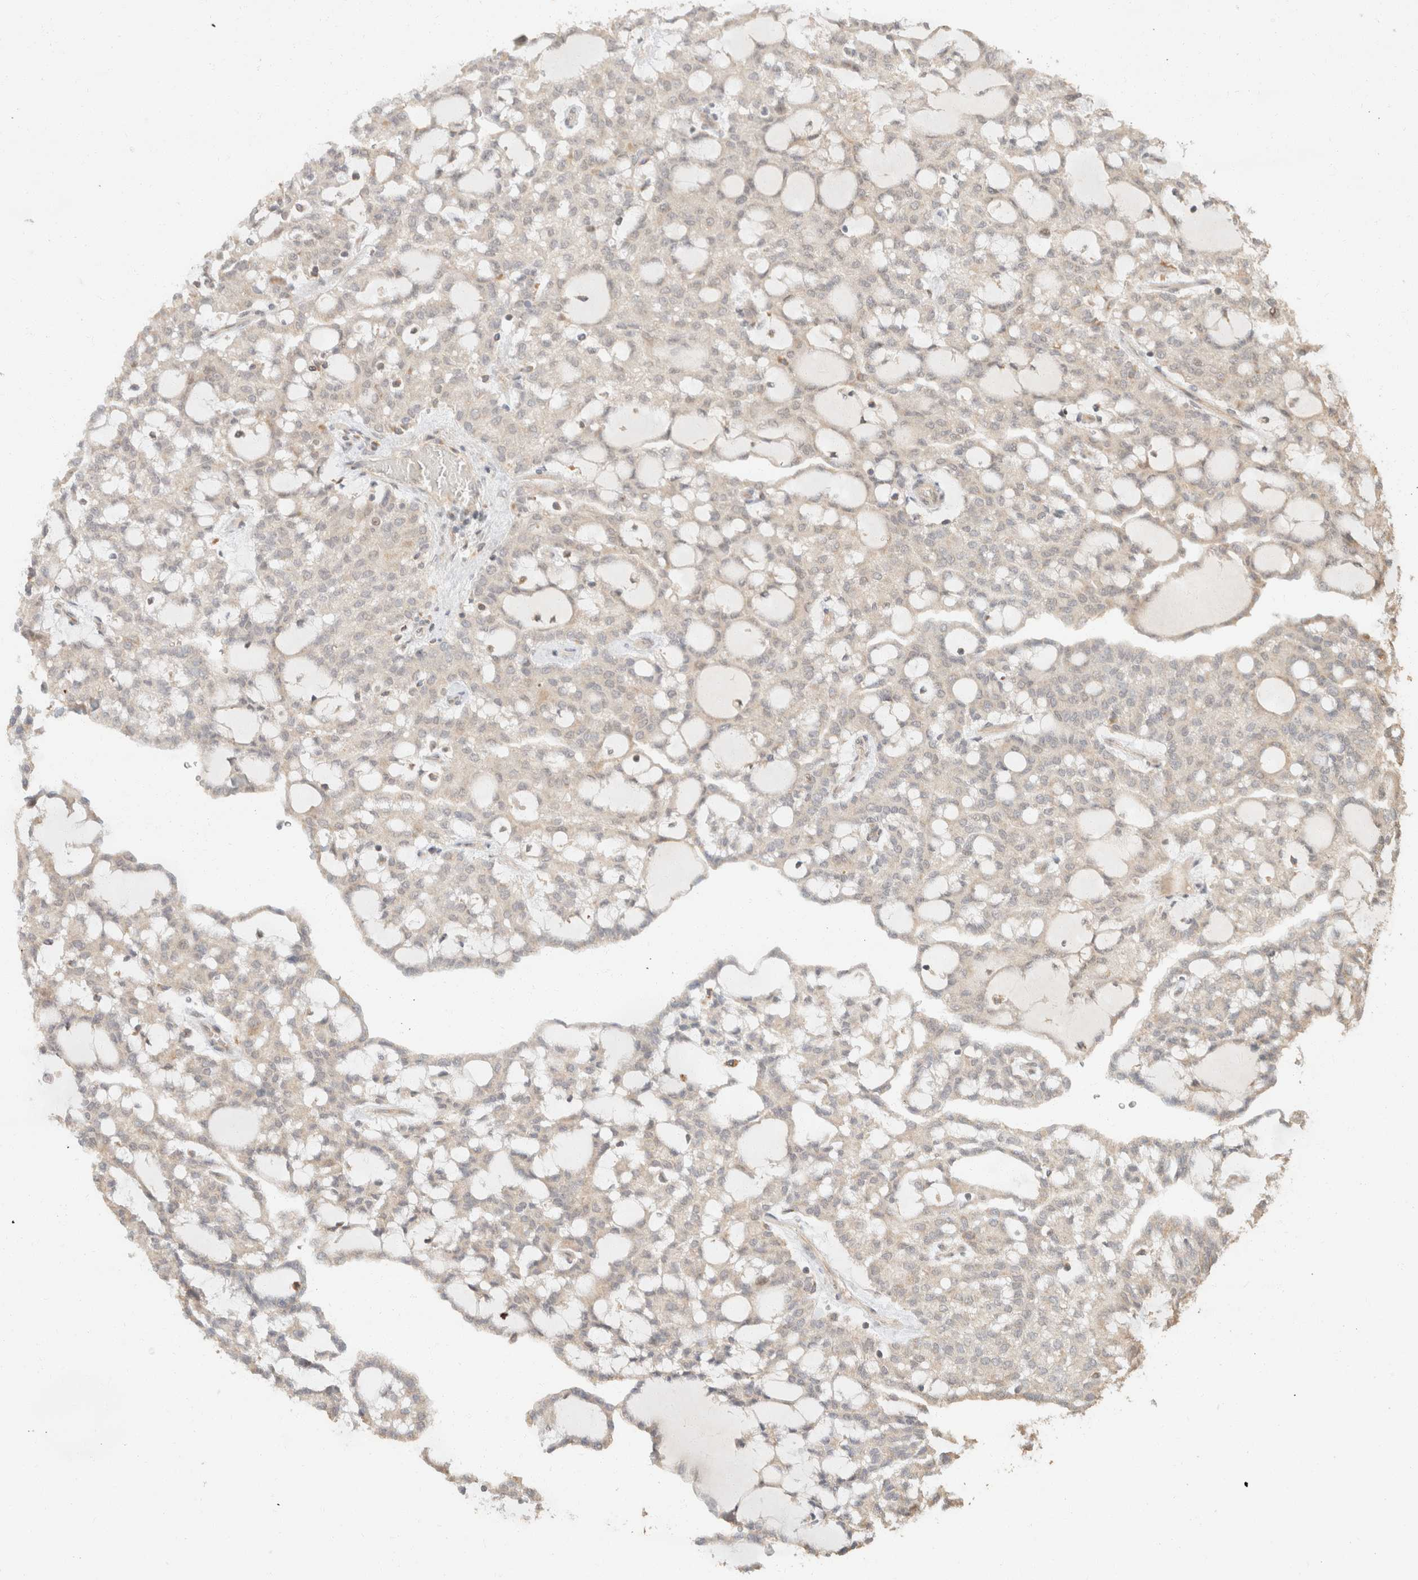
{"staining": {"intensity": "negative", "quantity": "none", "location": "none"}, "tissue": "renal cancer", "cell_type": "Tumor cells", "image_type": "cancer", "snomed": [{"axis": "morphology", "description": "Adenocarcinoma, NOS"}, {"axis": "topography", "description": "Kidney"}], "caption": "DAB immunohistochemical staining of renal cancer (adenocarcinoma) reveals no significant positivity in tumor cells.", "gene": "TACC1", "patient": {"sex": "male", "age": 63}}